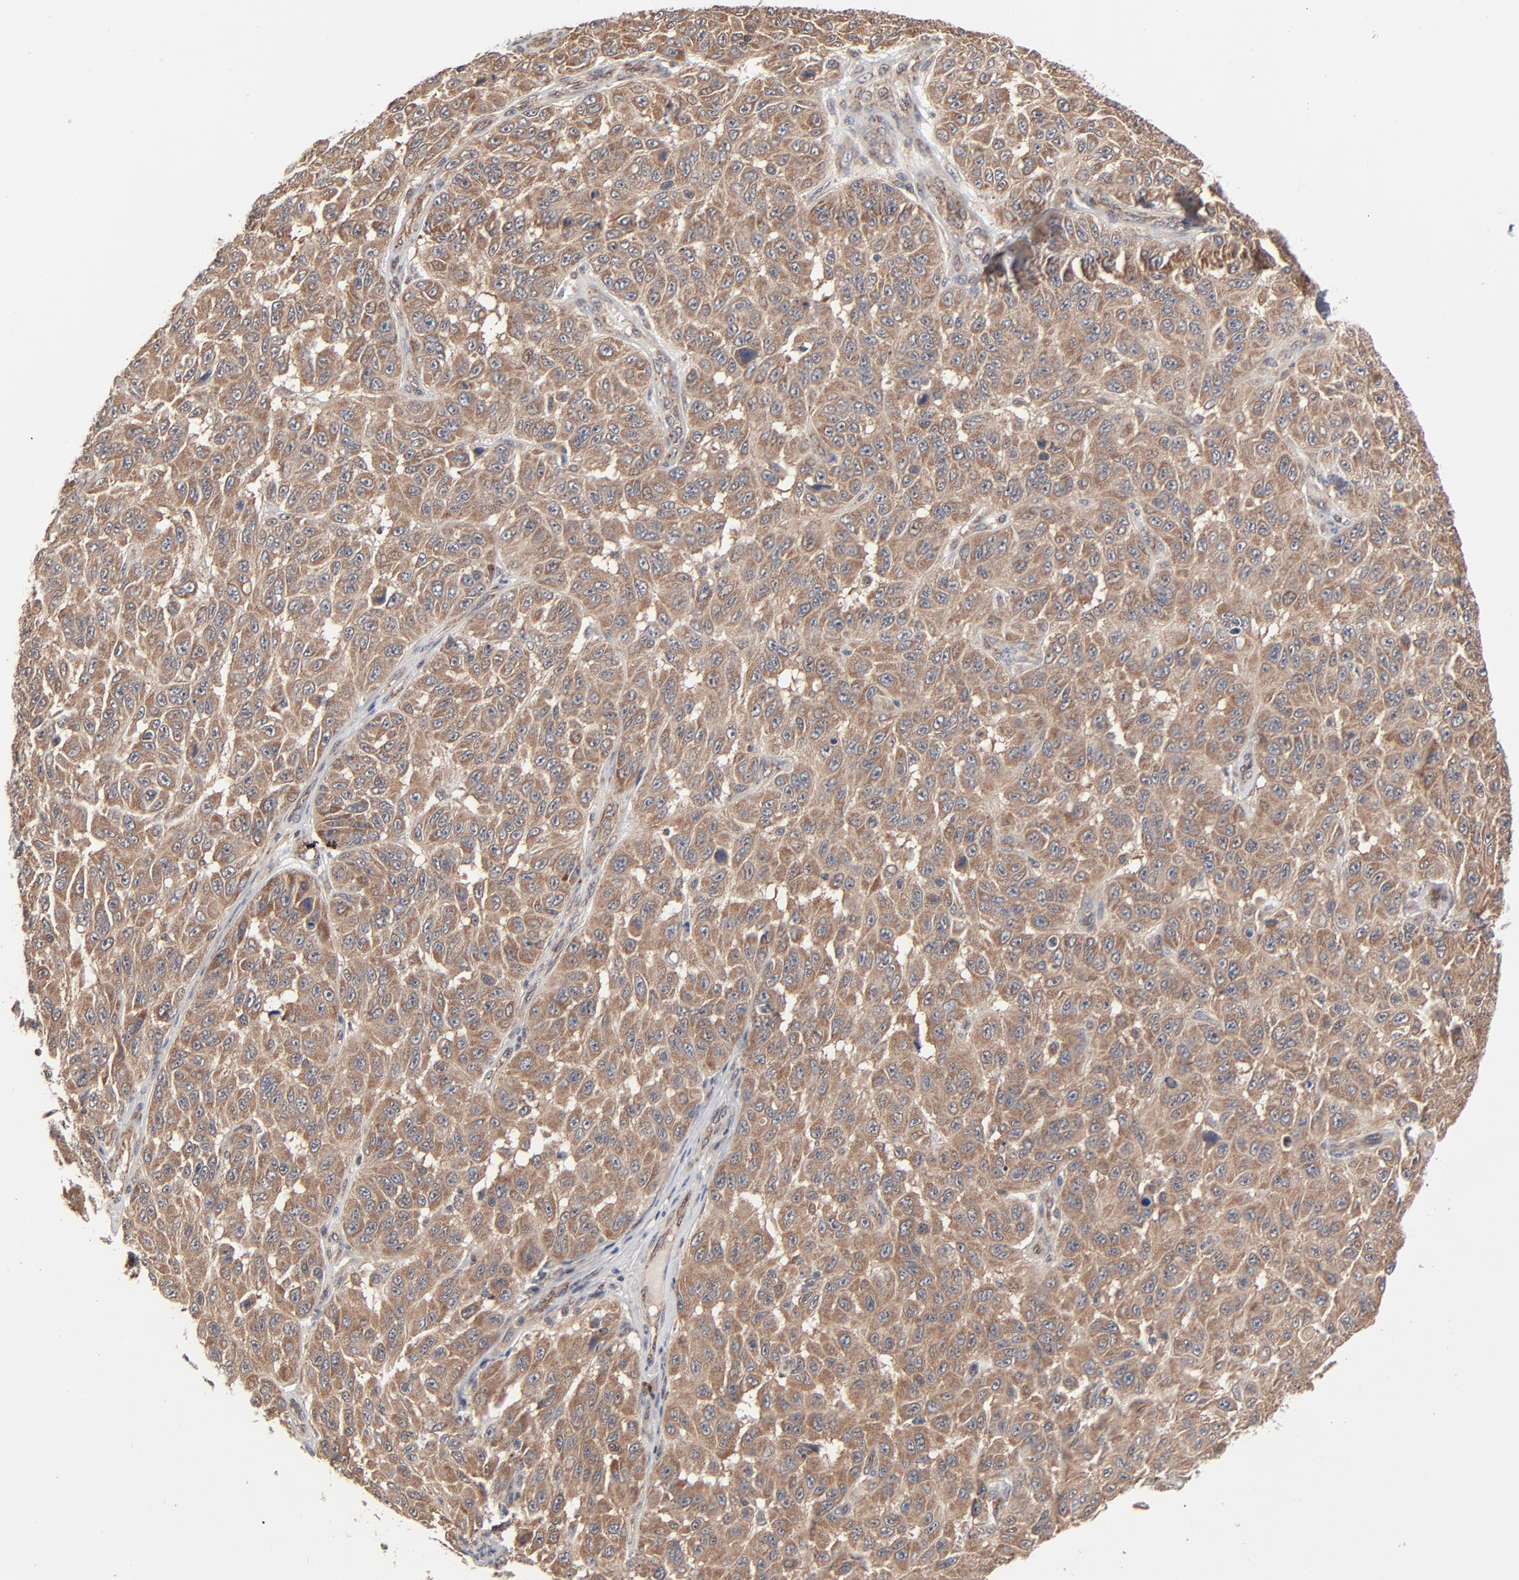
{"staining": {"intensity": "moderate", "quantity": ">75%", "location": "cytoplasmic/membranous"}, "tissue": "melanoma", "cell_type": "Tumor cells", "image_type": "cancer", "snomed": [{"axis": "morphology", "description": "Malignant melanoma, NOS"}, {"axis": "topography", "description": "Skin"}], "caption": "IHC staining of malignant melanoma, which reveals medium levels of moderate cytoplasmic/membranous expression in about >75% of tumor cells indicating moderate cytoplasmic/membranous protein expression. The staining was performed using DAB (brown) for protein detection and nuclei were counterstained in hematoxylin (blue).", "gene": "ABLIM3", "patient": {"sex": "male", "age": 30}}